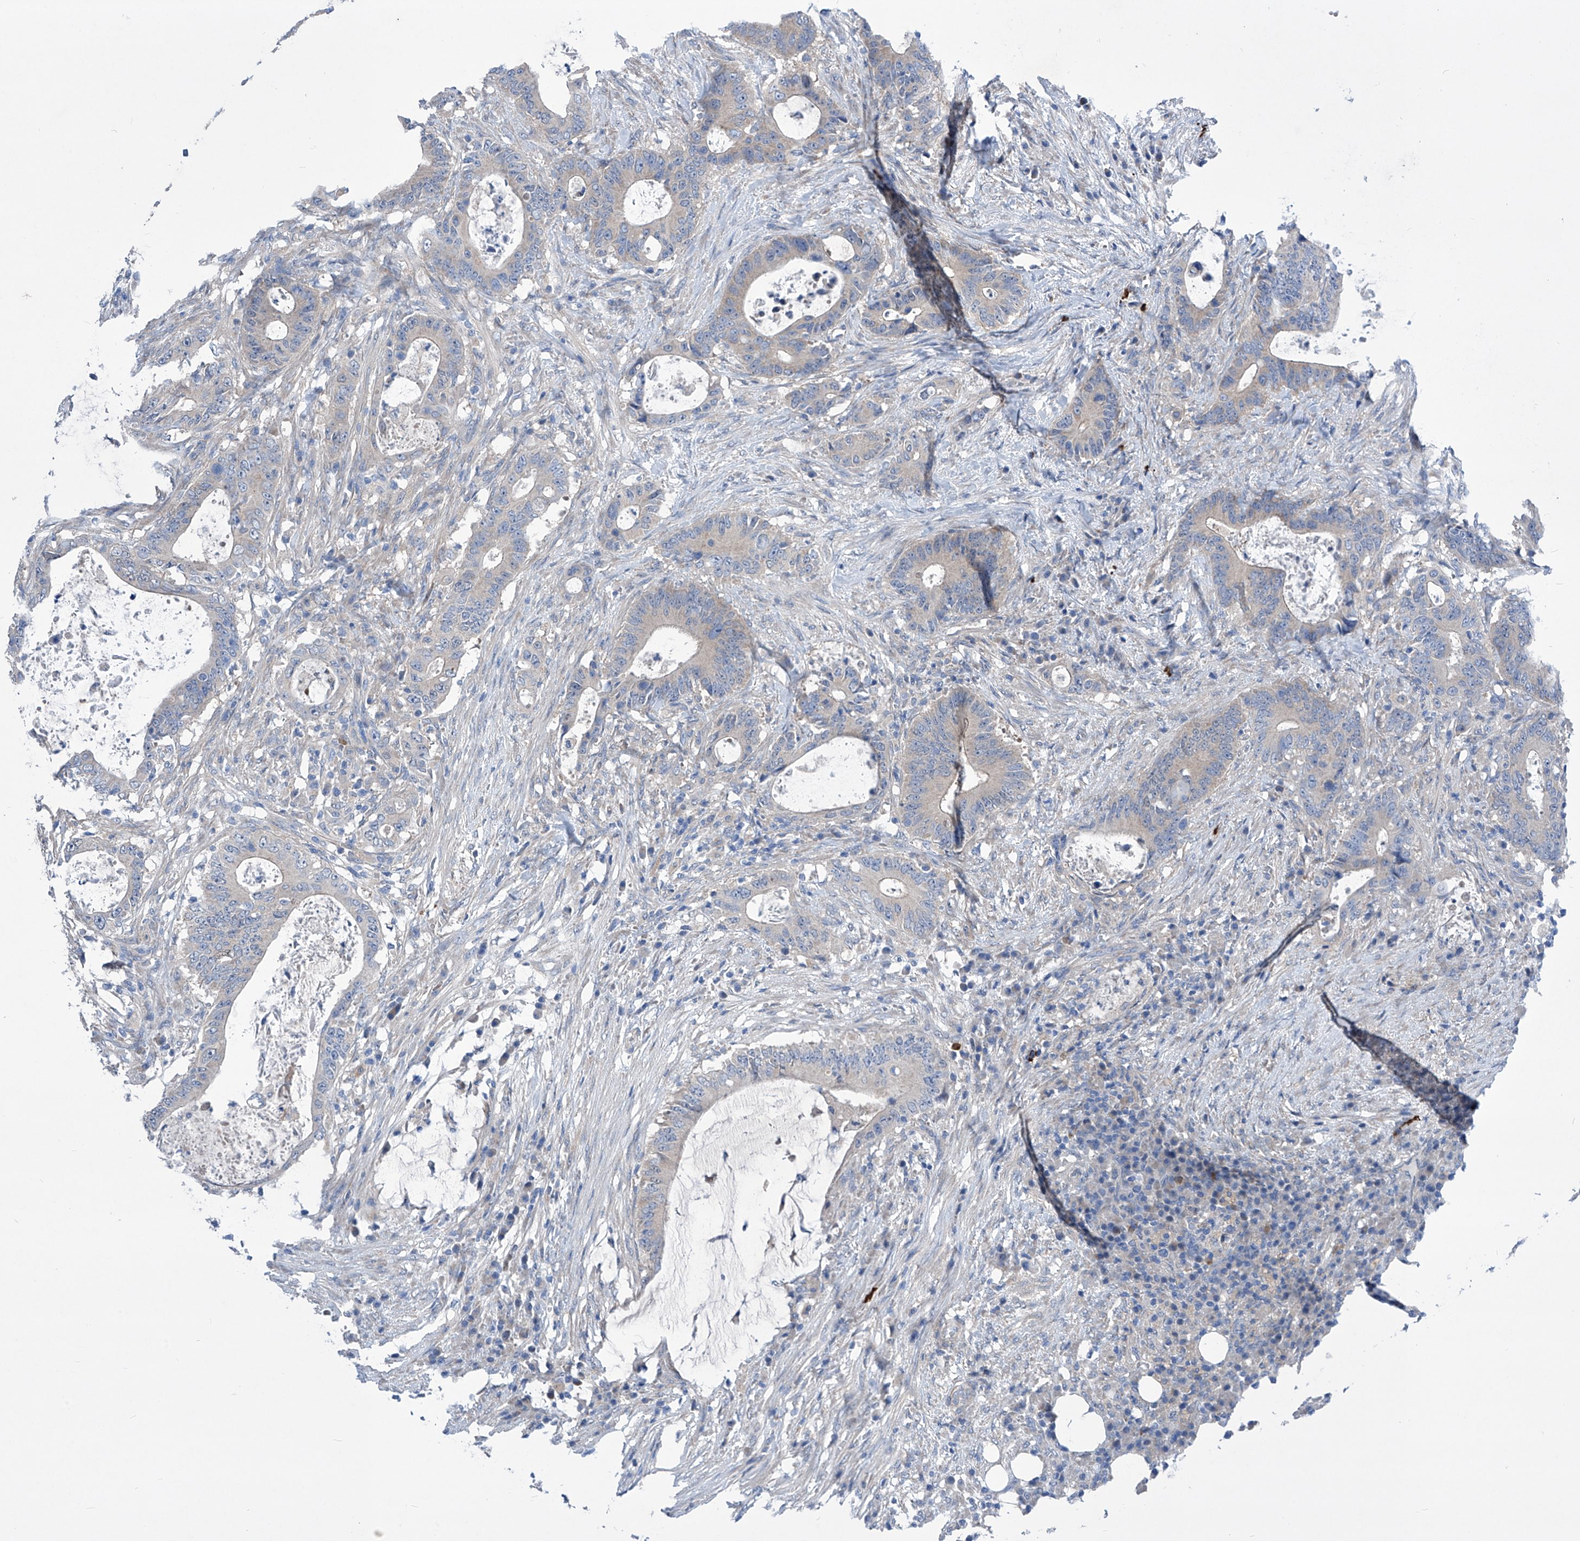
{"staining": {"intensity": "weak", "quantity": "25%-75%", "location": "cytoplasmic/membranous"}, "tissue": "colorectal cancer", "cell_type": "Tumor cells", "image_type": "cancer", "snomed": [{"axis": "morphology", "description": "Adenocarcinoma, NOS"}, {"axis": "topography", "description": "Colon"}], "caption": "A low amount of weak cytoplasmic/membranous staining is appreciated in about 25%-75% of tumor cells in adenocarcinoma (colorectal) tissue. The protein of interest is stained brown, and the nuclei are stained in blue (DAB IHC with brightfield microscopy, high magnification).", "gene": "SRBD1", "patient": {"sex": "male", "age": 83}}